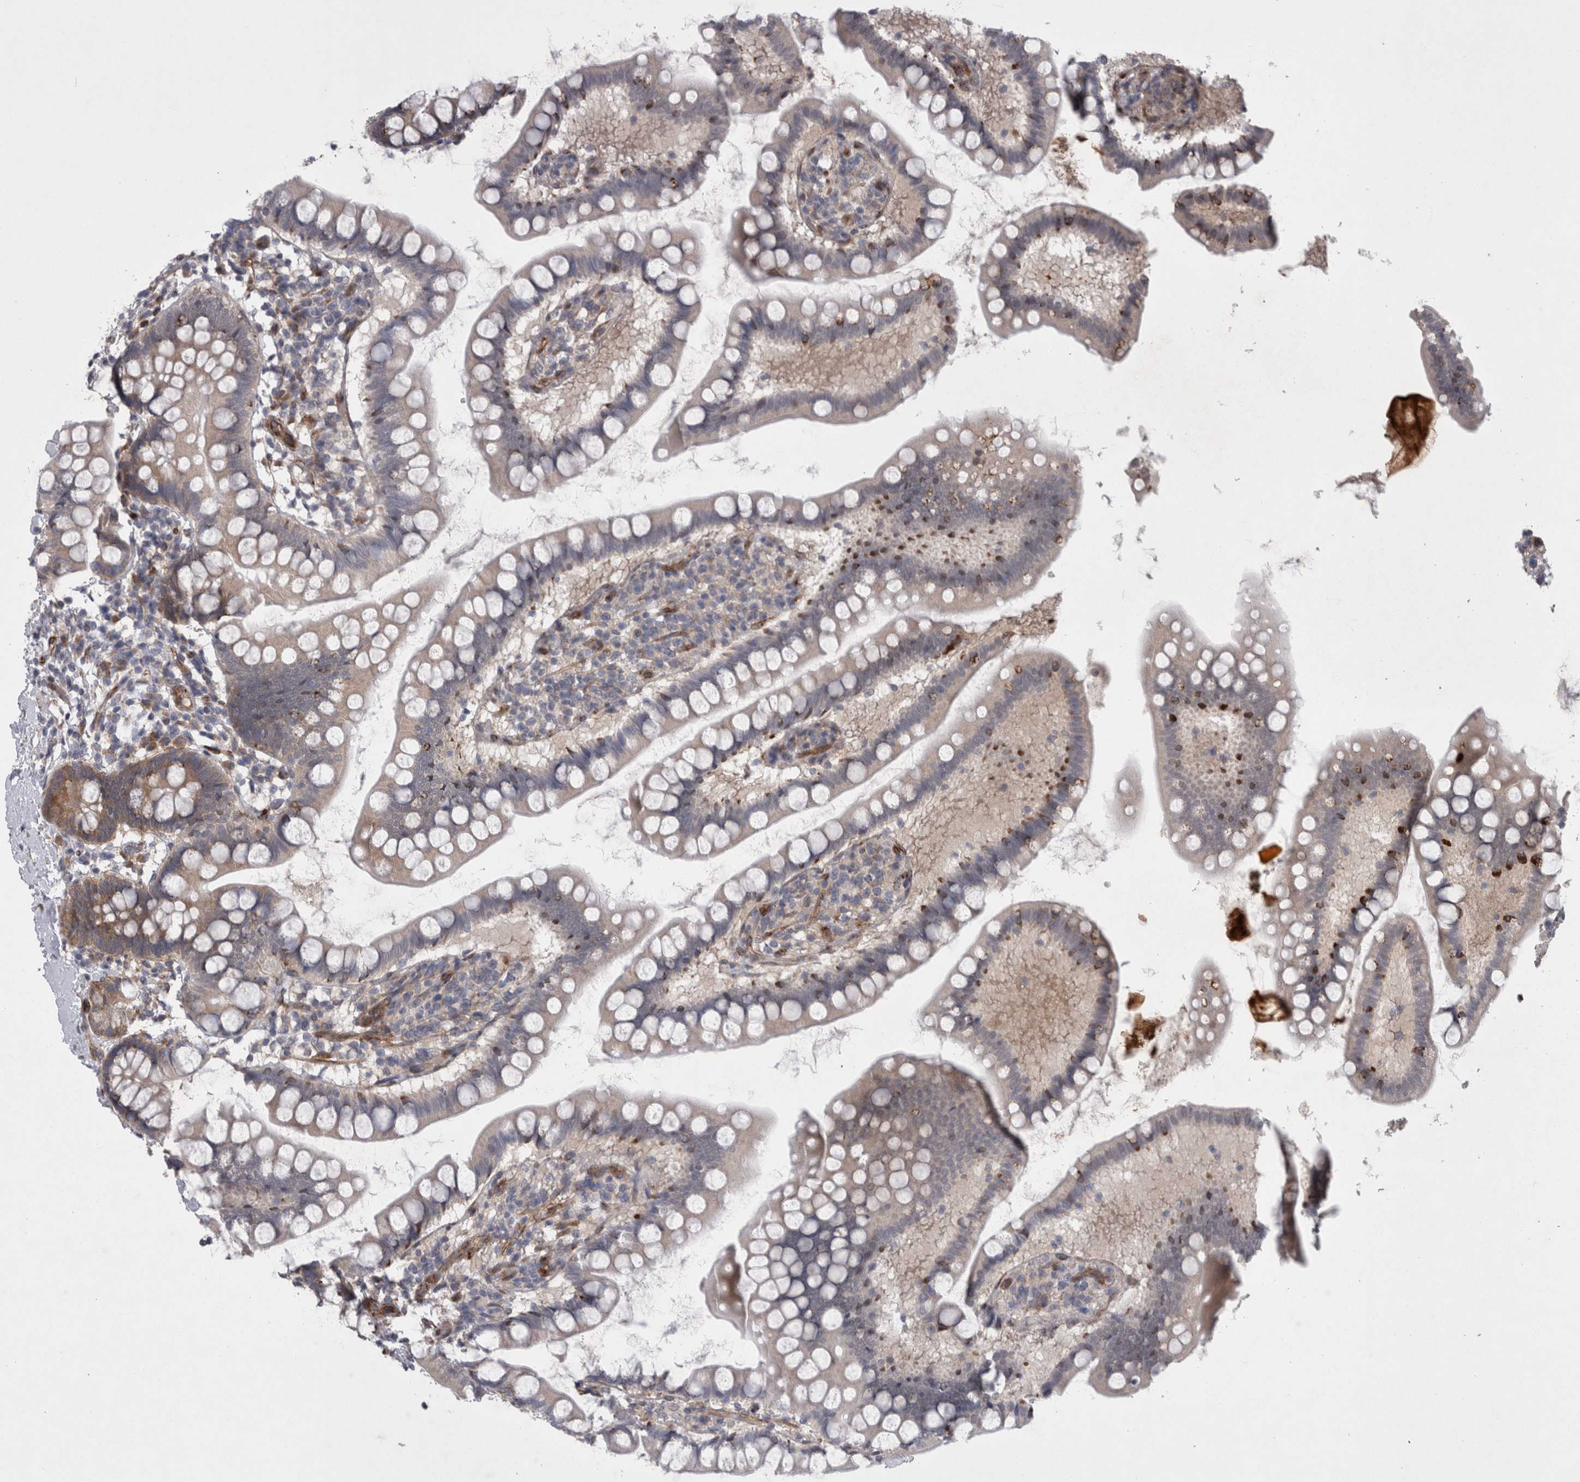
{"staining": {"intensity": "weak", "quantity": "<25%", "location": "cytoplasmic/membranous"}, "tissue": "small intestine", "cell_type": "Glandular cells", "image_type": "normal", "snomed": [{"axis": "morphology", "description": "Normal tissue, NOS"}, {"axis": "topography", "description": "Small intestine"}], "caption": "Glandular cells show no significant positivity in normal small intestine. (DAB immunohistochemistry (IHC) with hematoxylin counter stain).", "gene": "DDX6", "patient": {"sex": "female", "age": 84}}